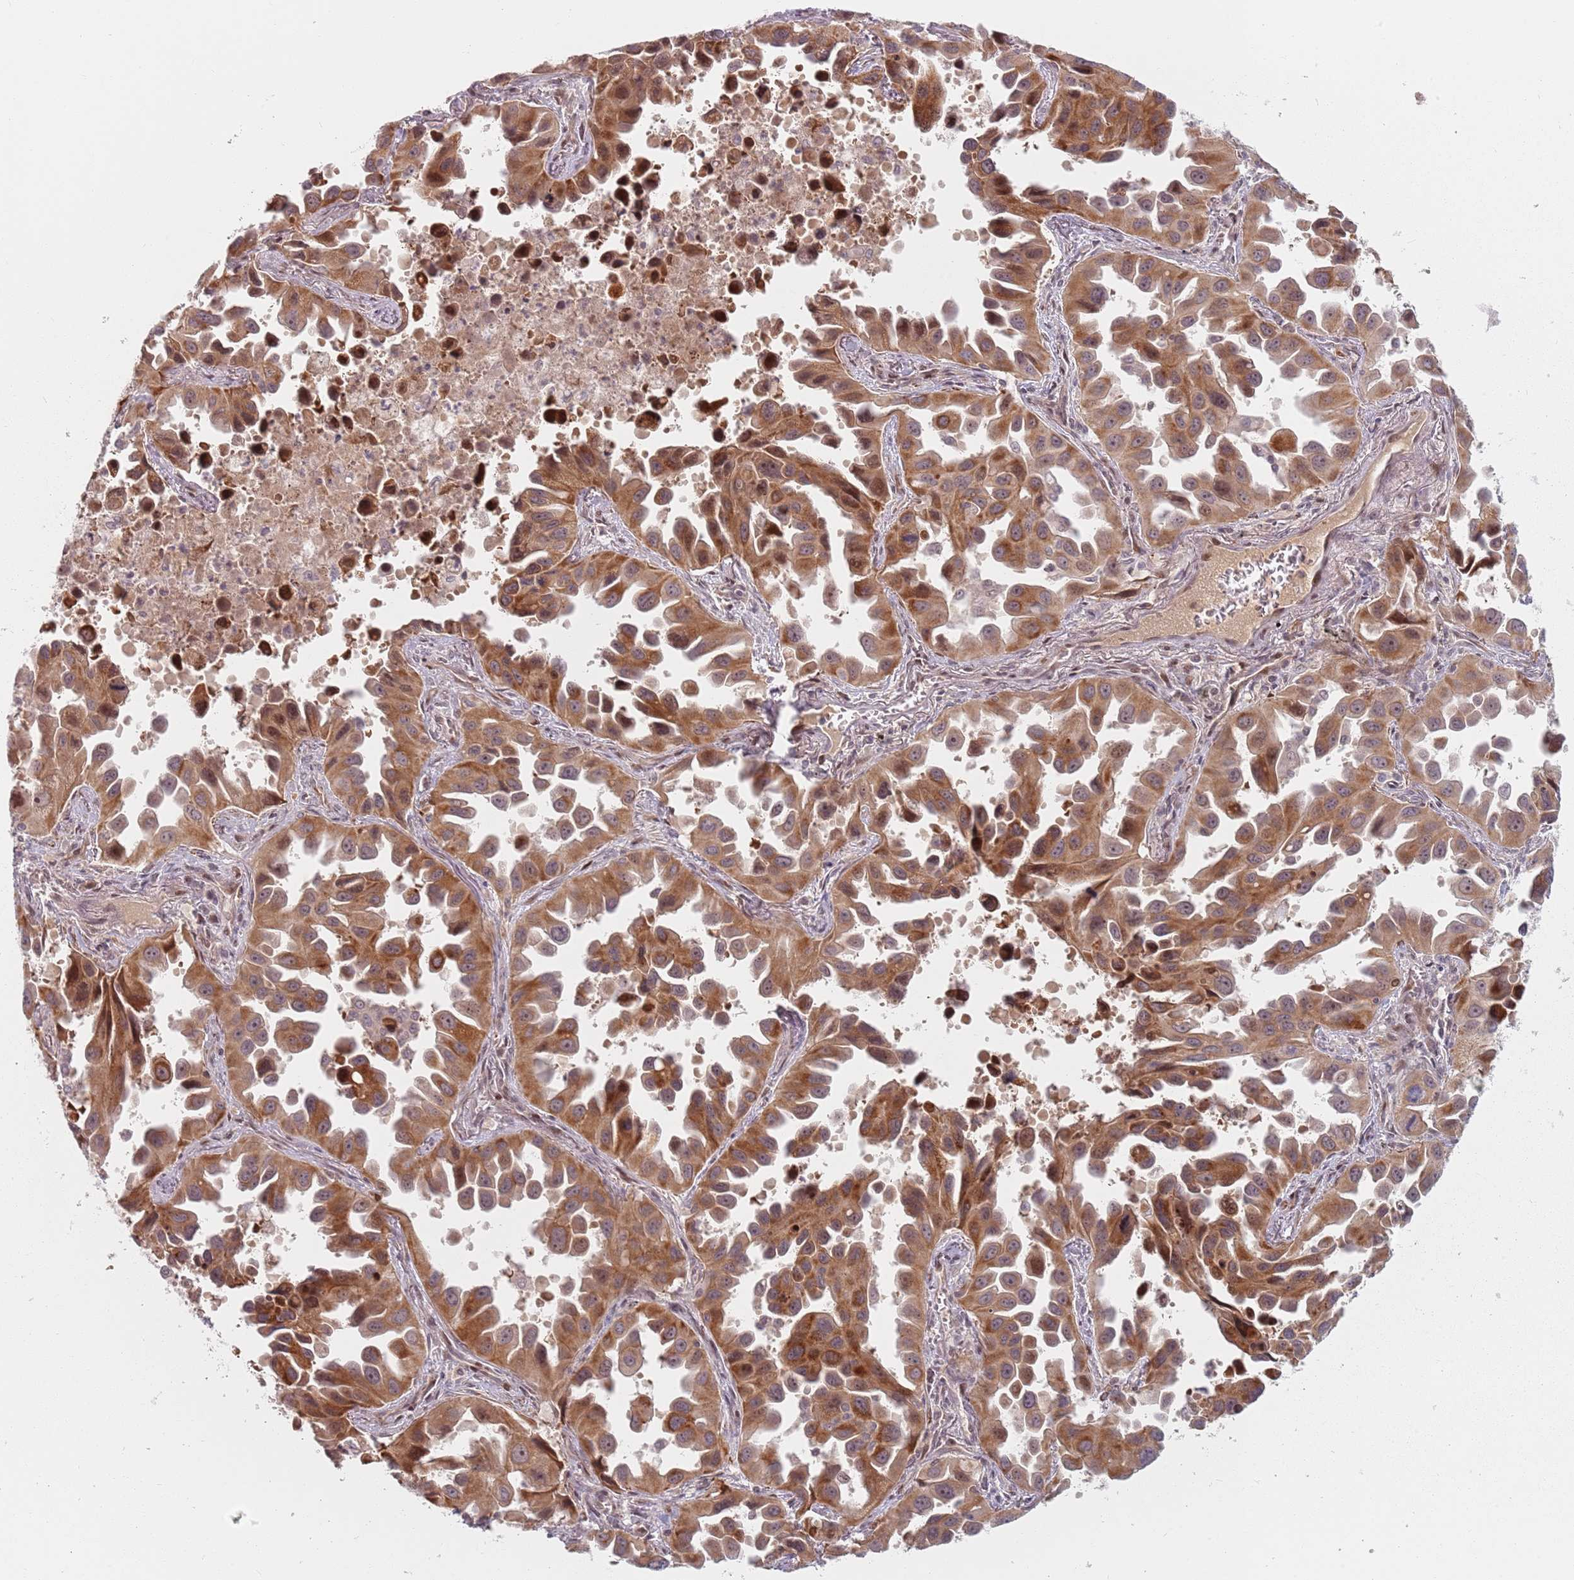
{"staining": {"intensity": "moderate", "quantity": ">75%", "location": "cytoplasmic/membranous,nuclear"}, "tissue": "lung cancer", "cell_type": "Tumor cells", "image_type": "cancer", "snomed": [{"axis": "morphology", "description": "Adenocarcinoma, NOS"}, {"axis": "topography", "description": "Lung"}], "caption": "Moderate cytoplasmic/membranous and nuclear protein staining is present in about >75% of tumor cells in adenocarcinoma (lung).", "gene": "RPS6KA2", "patient": {"sex": "male", "age": 66}}